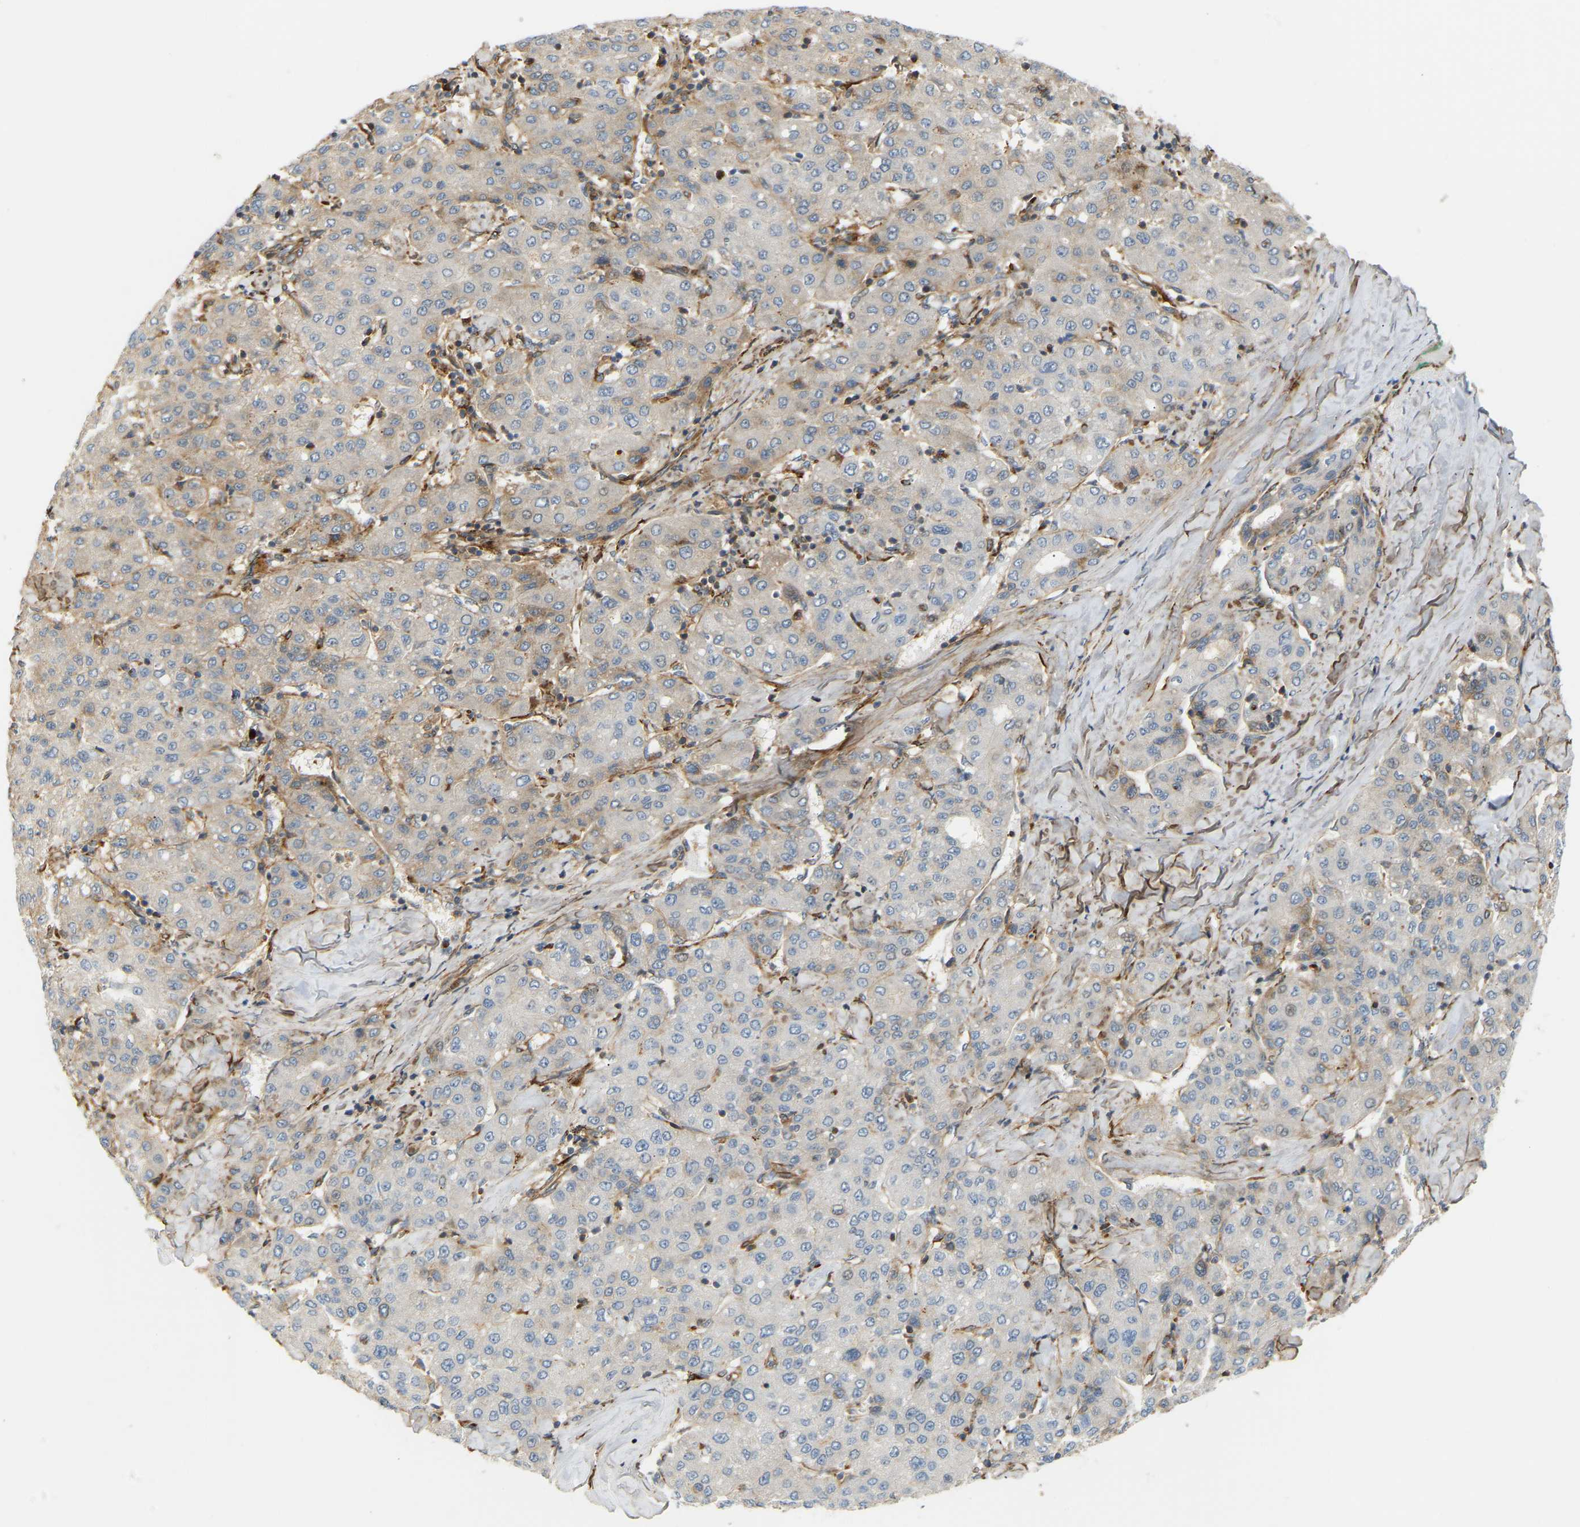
{"staining": {"intensity": "negative", "quantity": "none", "location": "none"}, "tissue": "liver cancer", "cell_type": "Tumor cells", "image_type": "cancer", "snomed": [{"axis": "morphology", "description": "Carcinoma, Hepatocellular, NOS"}, {"axis": "topography", "description": "Liver"}], "caption": "There is no significant expression in tumor cells of hepatocellular carcinoma (liver).", "gene": "PLCG2", "patient": {"sex": "male", "age": 65}}